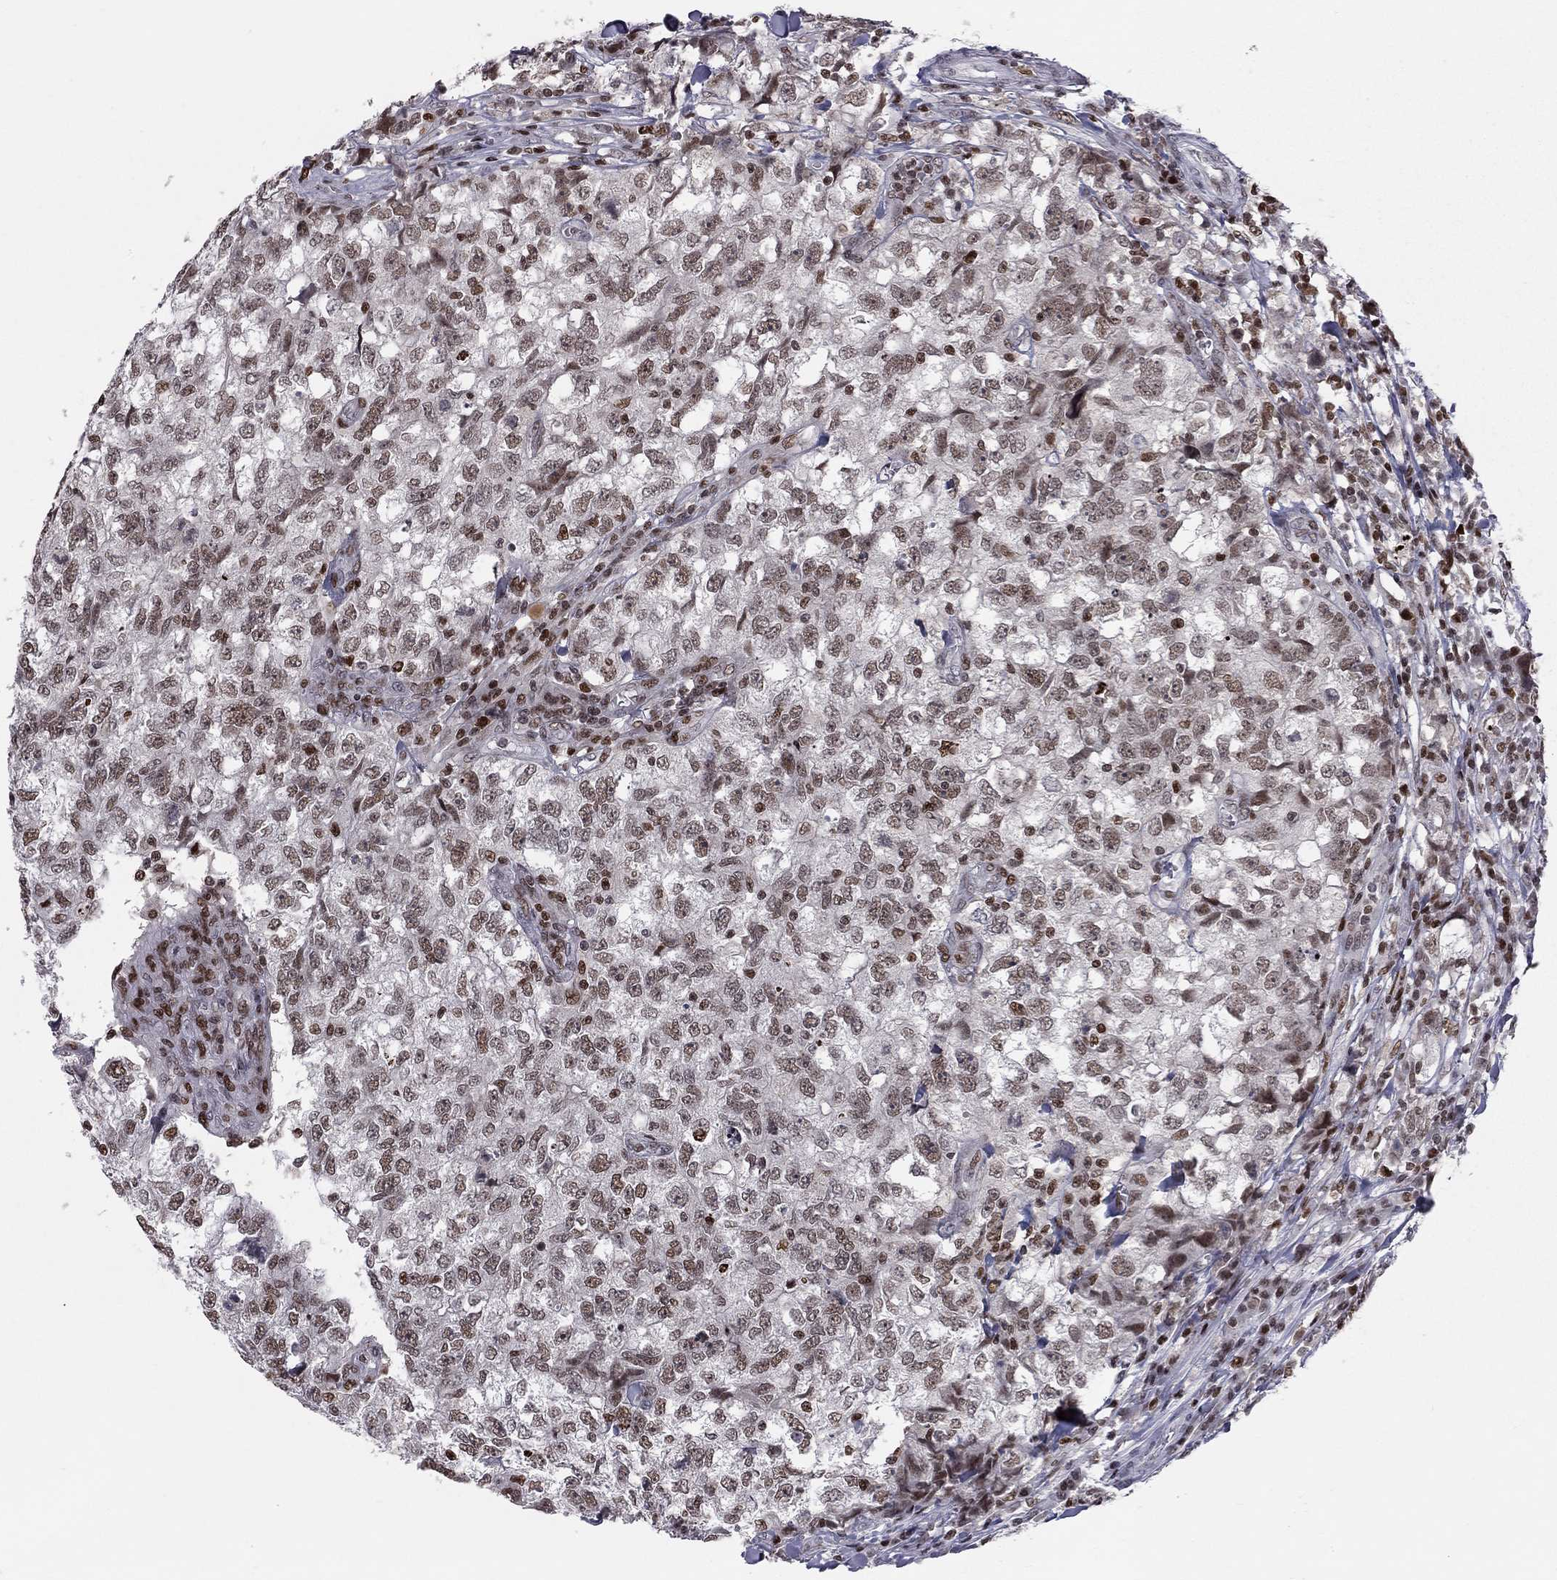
{"staining": {"intensity": "moderate", "quantity": ">75%", "location": "nuclear"}, "tissue": "breast cancer", "cell_type": "Tumor cells", "image_type": "cancer", "snomed": [{"axis": "morphology", "description": "Duct carcinoma"}, {"axis": "topography", "description": "Breast"}], "caption": "Breast cancer stained with a brown dye demonstrates moderate nuclear positive positivity in about >75% of tumor cells.", "gene": "RNASEH2C", "patient": {"sex": "female", "age": 30}}